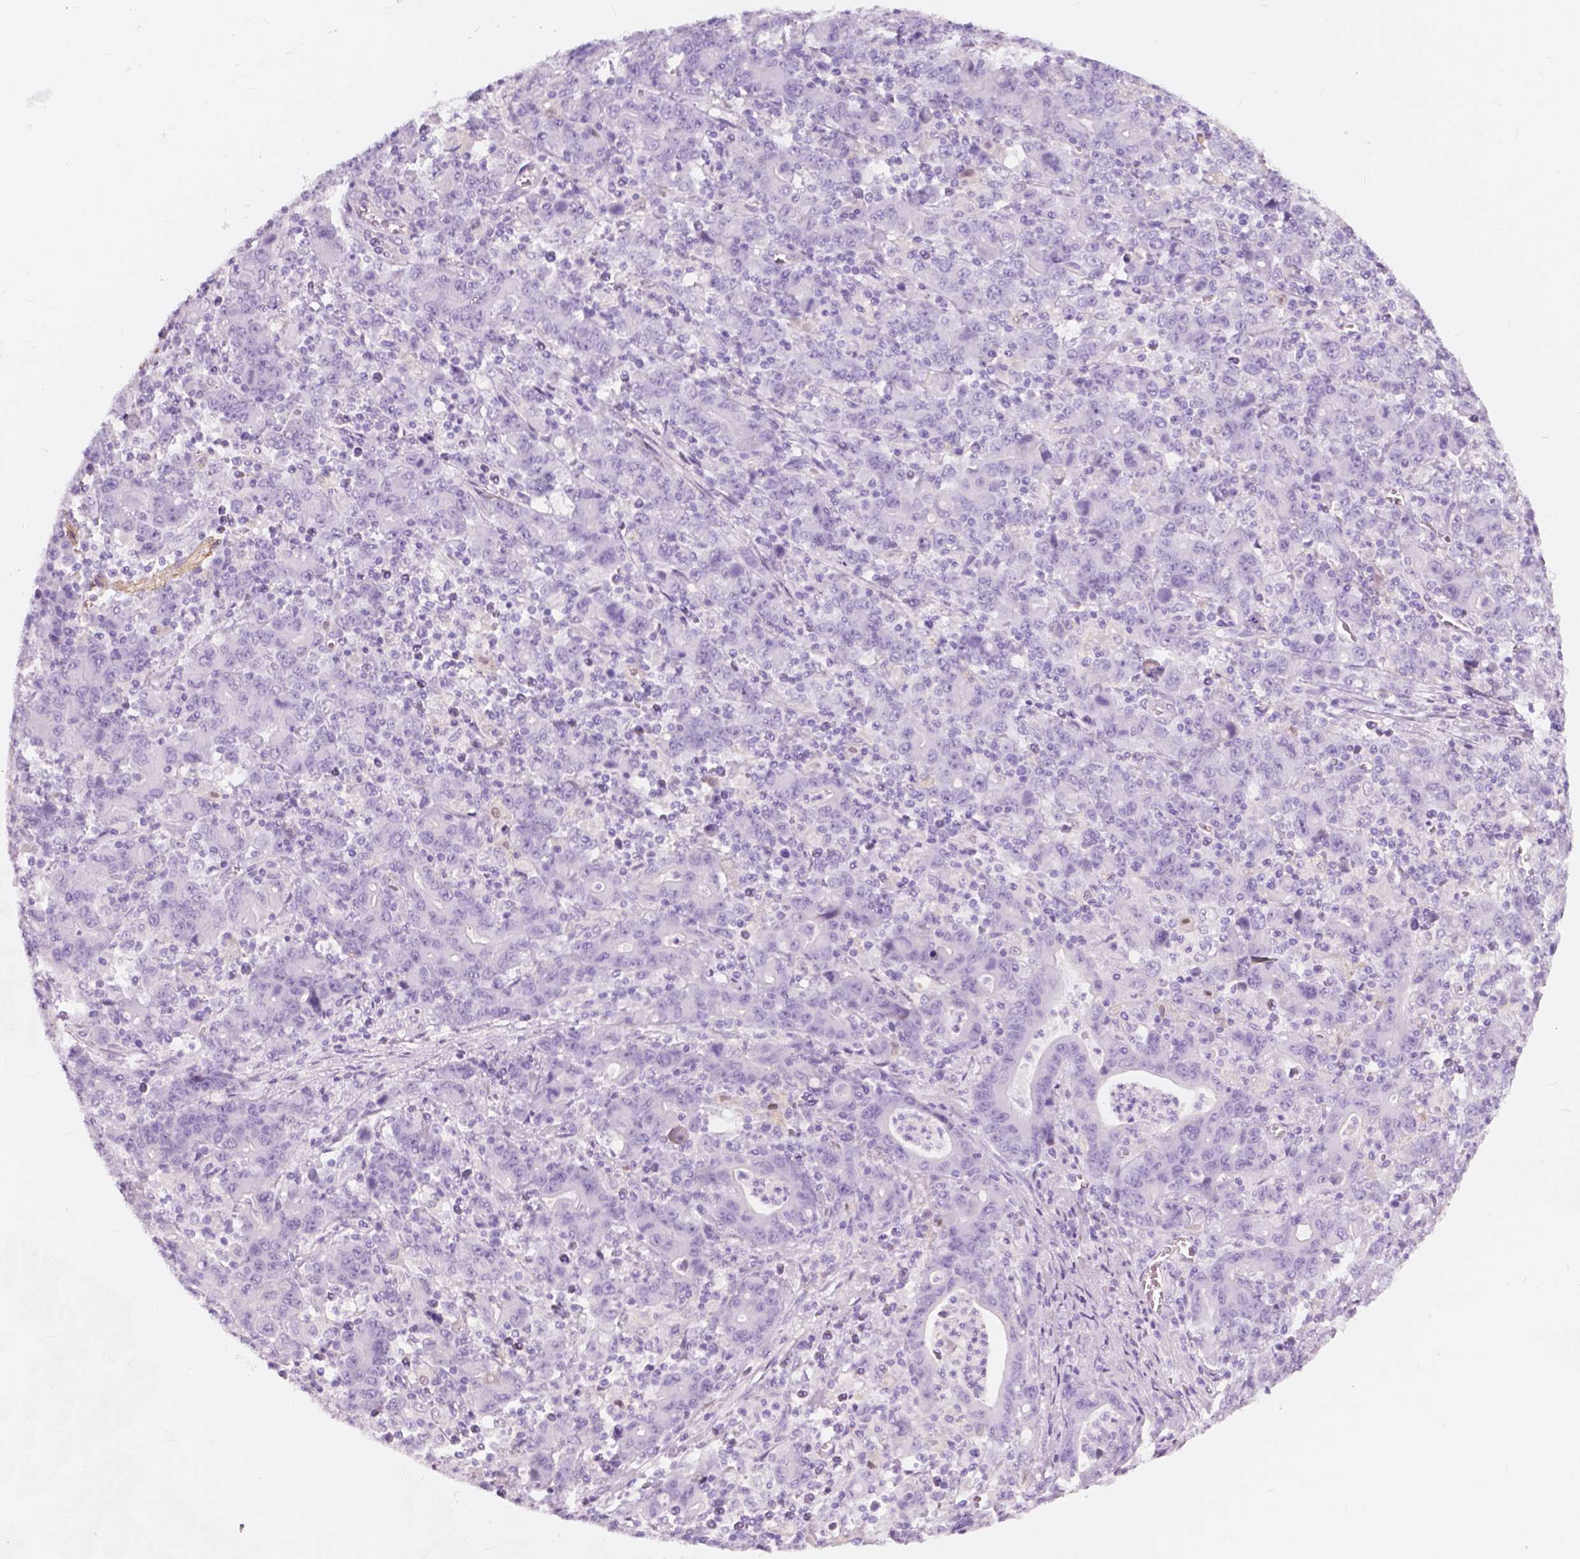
{"staining": {"intensity": "negative", "quantity": "none", "location": "none"}, "tissue": "stomach cancer", "cell_type": "Tumor cells", "image_type": "cancer", "snomed": [{"axis": "morphology", "description": "Adenocarcinoma, NOS"}, {"axis": "topography", "description": "Stomach, upper"}], "caption": "Human stomach cancer stained for a protein using immunohistochemistry shows no positivity in tumor cells.", "gene": "FXYD2", "patient": {"sex": "male", "age": 69}}